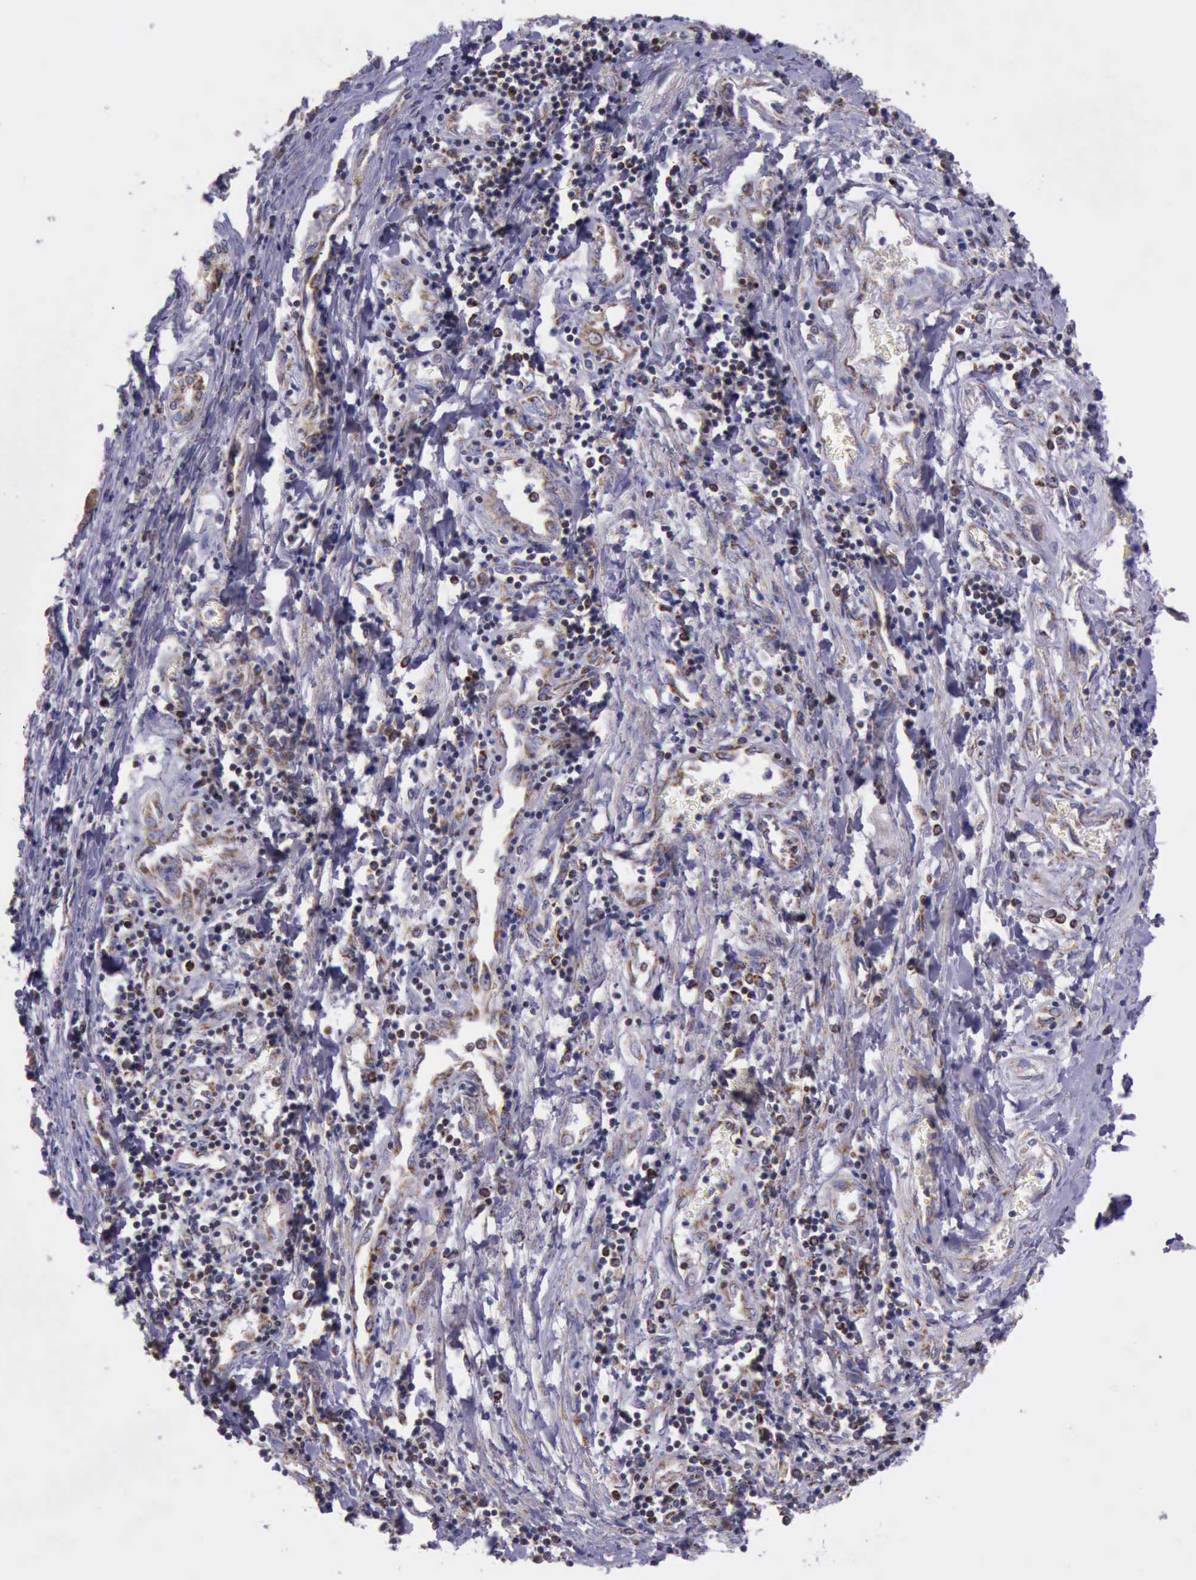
{"staining": {"intensity": "strong", "quantity": ">75%", "location": "cytoplasmic/membranous"}, "tissue": "liver cancer", "cell_type": "Tumor cells", "image_type": "cancer", "snomed": [{"axis": "morphology", "description": "Carcinoma, Hepatocellular, NOS"}, {"axis": "topography", "description": "Liver"}], "caption": "Strong cytoplasmic/membranous positivity is present in approximately >75% of tumor cells in liver cancer.", "gene": "TXN2", "patient": {"sex": "male", "age": 24}}